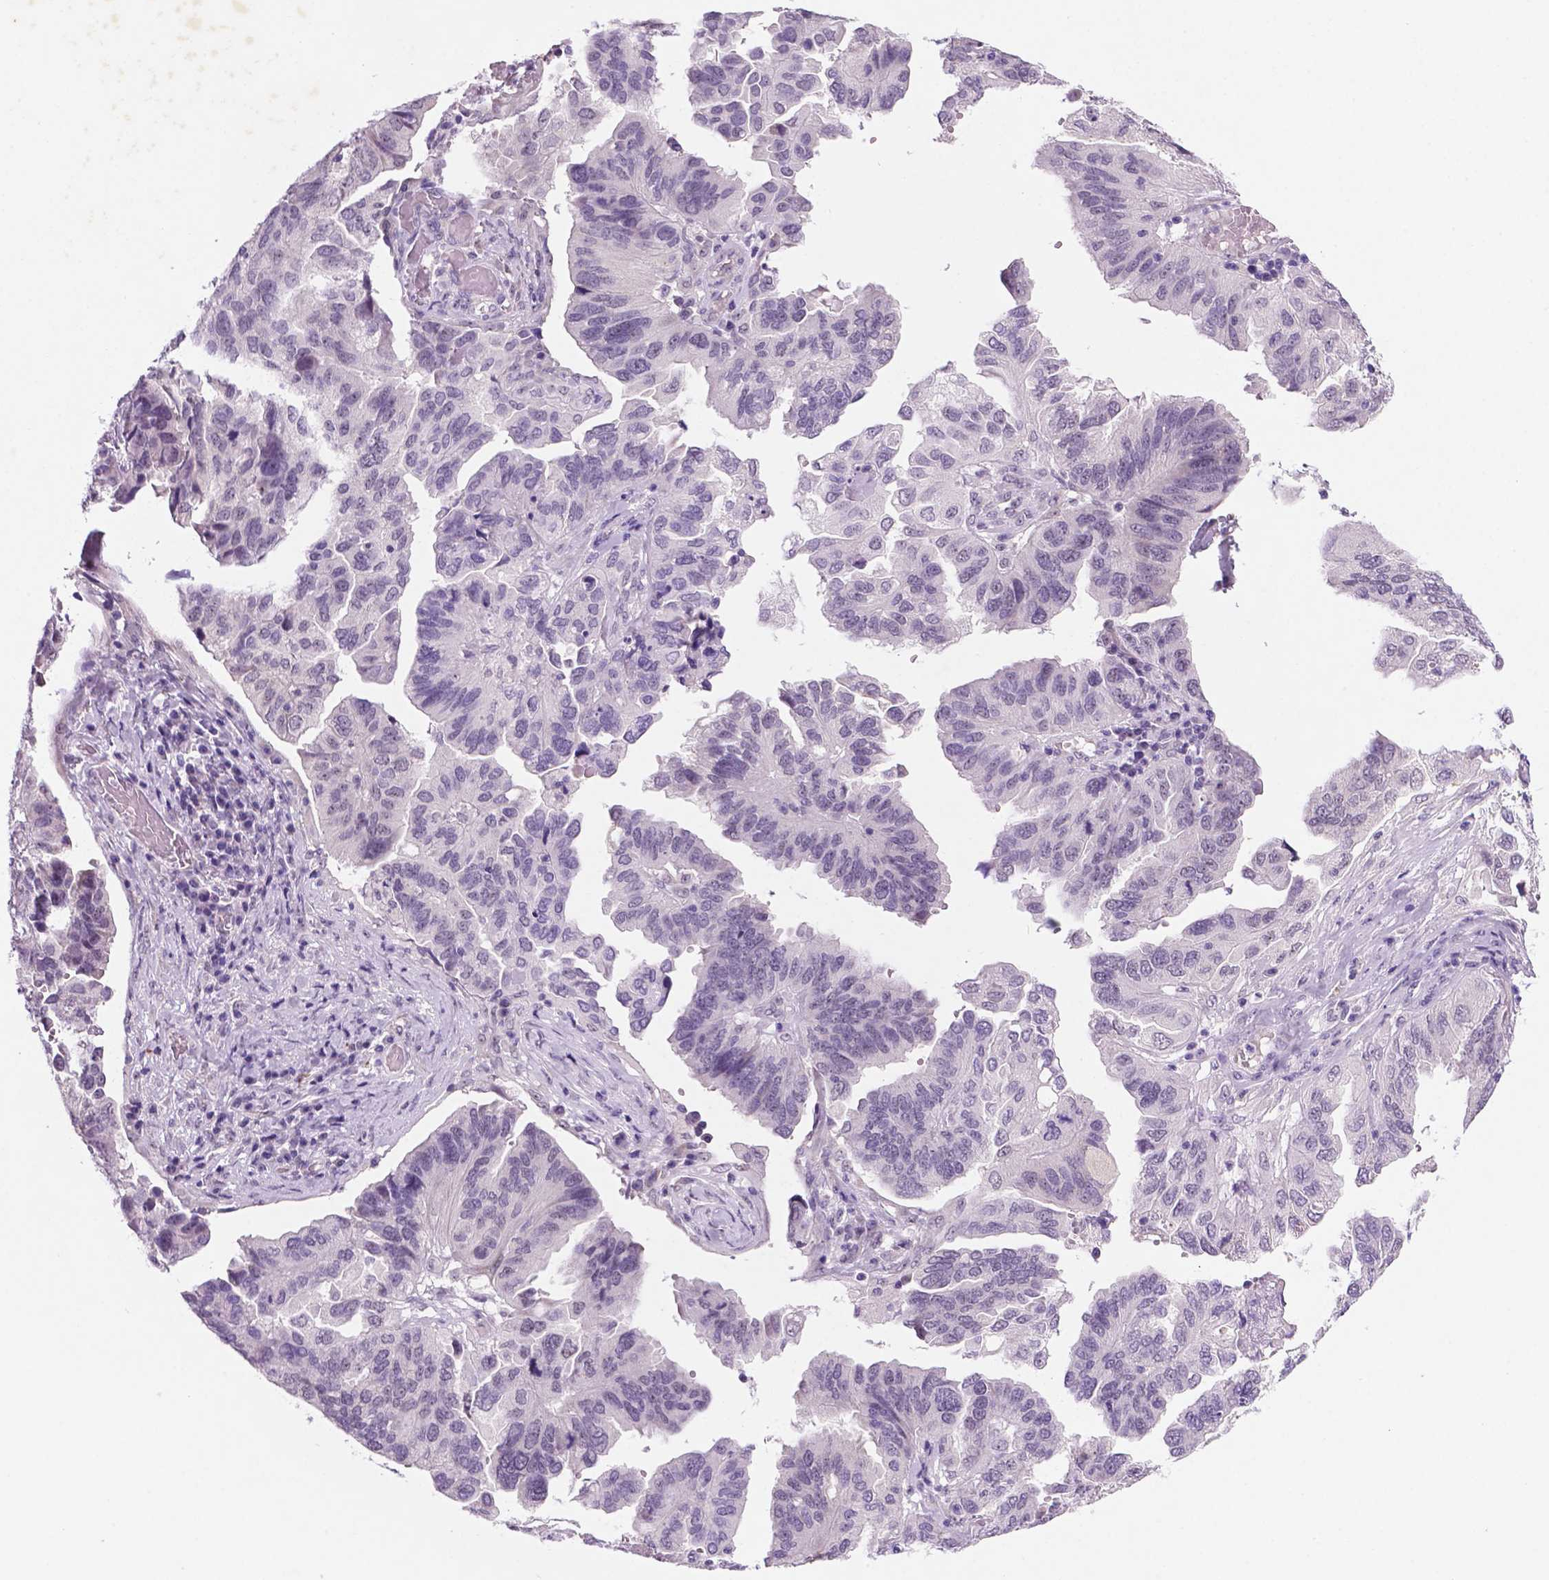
{"staining": {"intensity": "negative", "quantity": "none", "location": "none"}, "tissue": "ovarian cancer", "cell_type": "Tumor cells", "image_type": "cancer", "snomed": [{"axis": "morphology", "description": "Cystadenocarcinoma, serous, NOS"}, {"axis": "topography", "description": "Ovary"}], "caption": "The IHC image has no significant staining in tumor cells of serous cystadenocarcinoma (ovarian) tissue.", "gene": "C18orf21", "patient": {"sex": "female", "age": 79}}